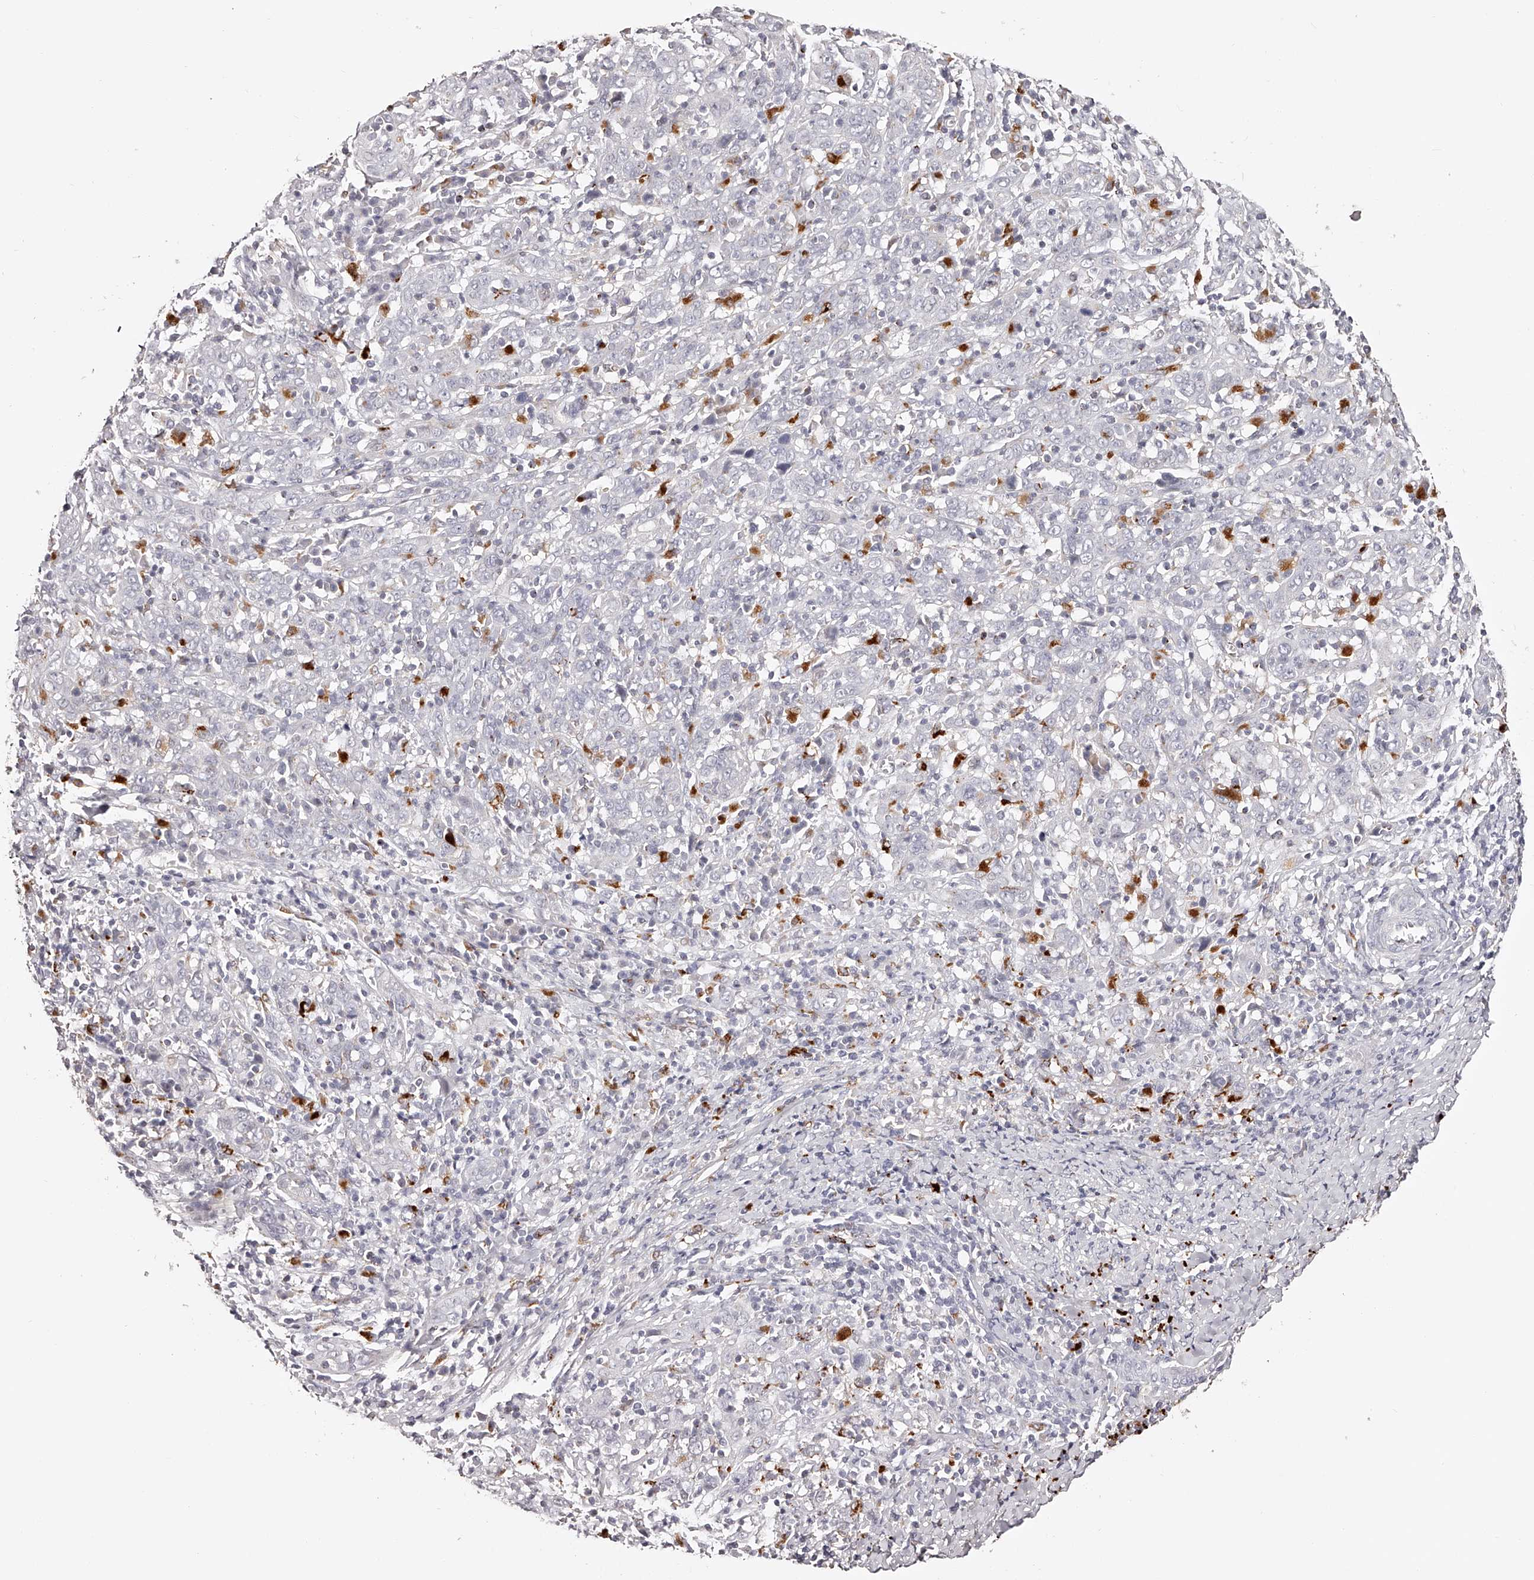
{"staining": {"intensity": "negative", "quantity": "none", "location": "none"}, "tissue": "cervical cancer", "cell_type": "Tumor cells", "image_type": "cancer", "snomed": [{"axis": "morphology", "description": "Squamous cell carcinoma, NOS"}, {"axis": "topography", "description": "Cervix"}], "caption": "A micrograph of human cervical squamous cell carcinoma is negative for staining in tumor cells. (Stains: DAB (3,3'-diaminobenzidine) immunohistochemistry (IHC) with hematoxylin counter stain, Microscopy: brightfield microscopy at high magnification).", "gene": "SLC35D3", "patient": {"sex": "female", "age": 46}}